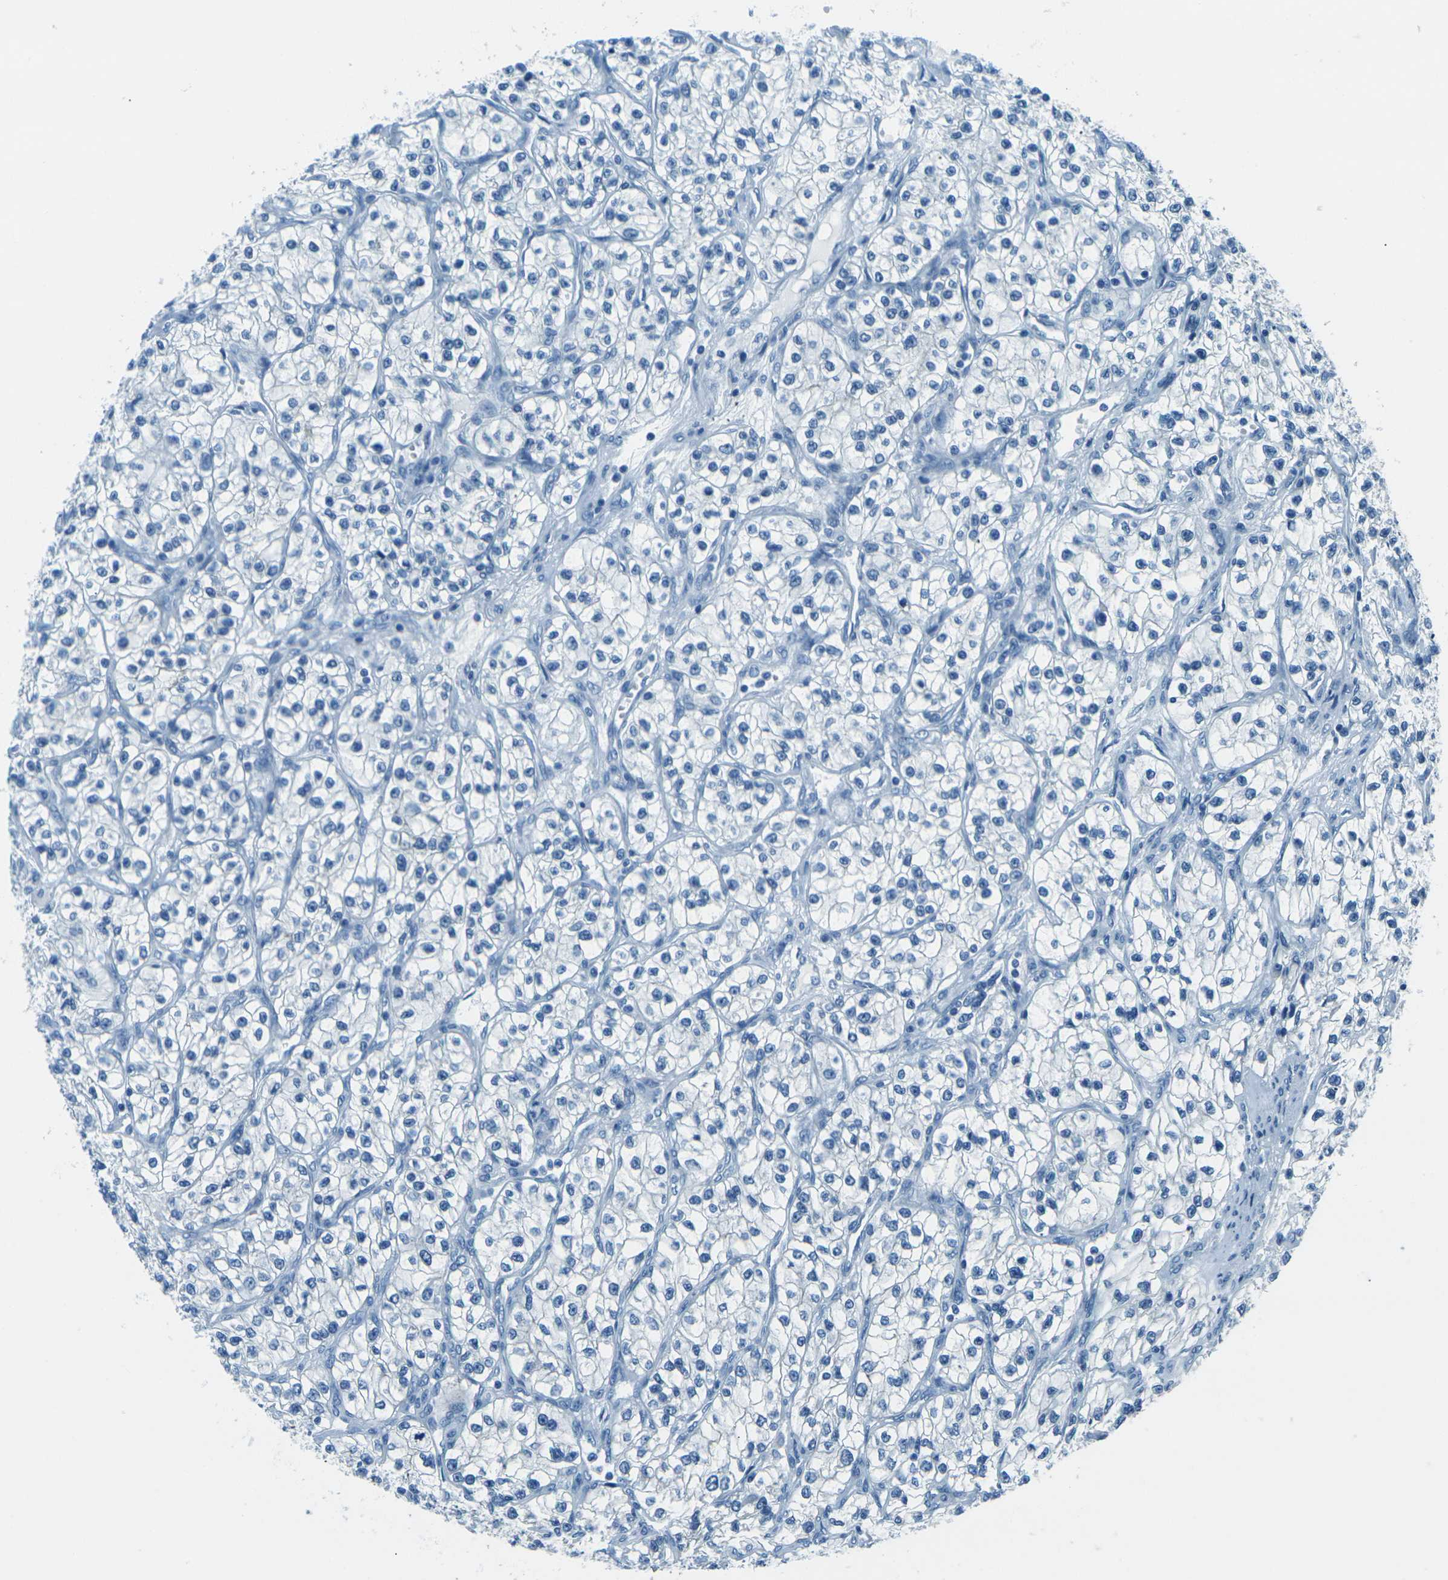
{"staining": {"intensity": "negative", "quantity": "none", "location": "none"}, "tissue": "renal cancer", "cell_type": "Tumor cells", "image_type": "cancer", "snomed": [{"axis": "morphology", "description": "Adenocarcinoma, NOS"}, {"axis": "topography", "description": "Kidney"}], "caption": "Immunohistochemical staining of renal adenocarcinoma exhibits no significant expression in tumor cells.", "gene": "OCLN", "patient": {"sex": "female", "age": 57}}